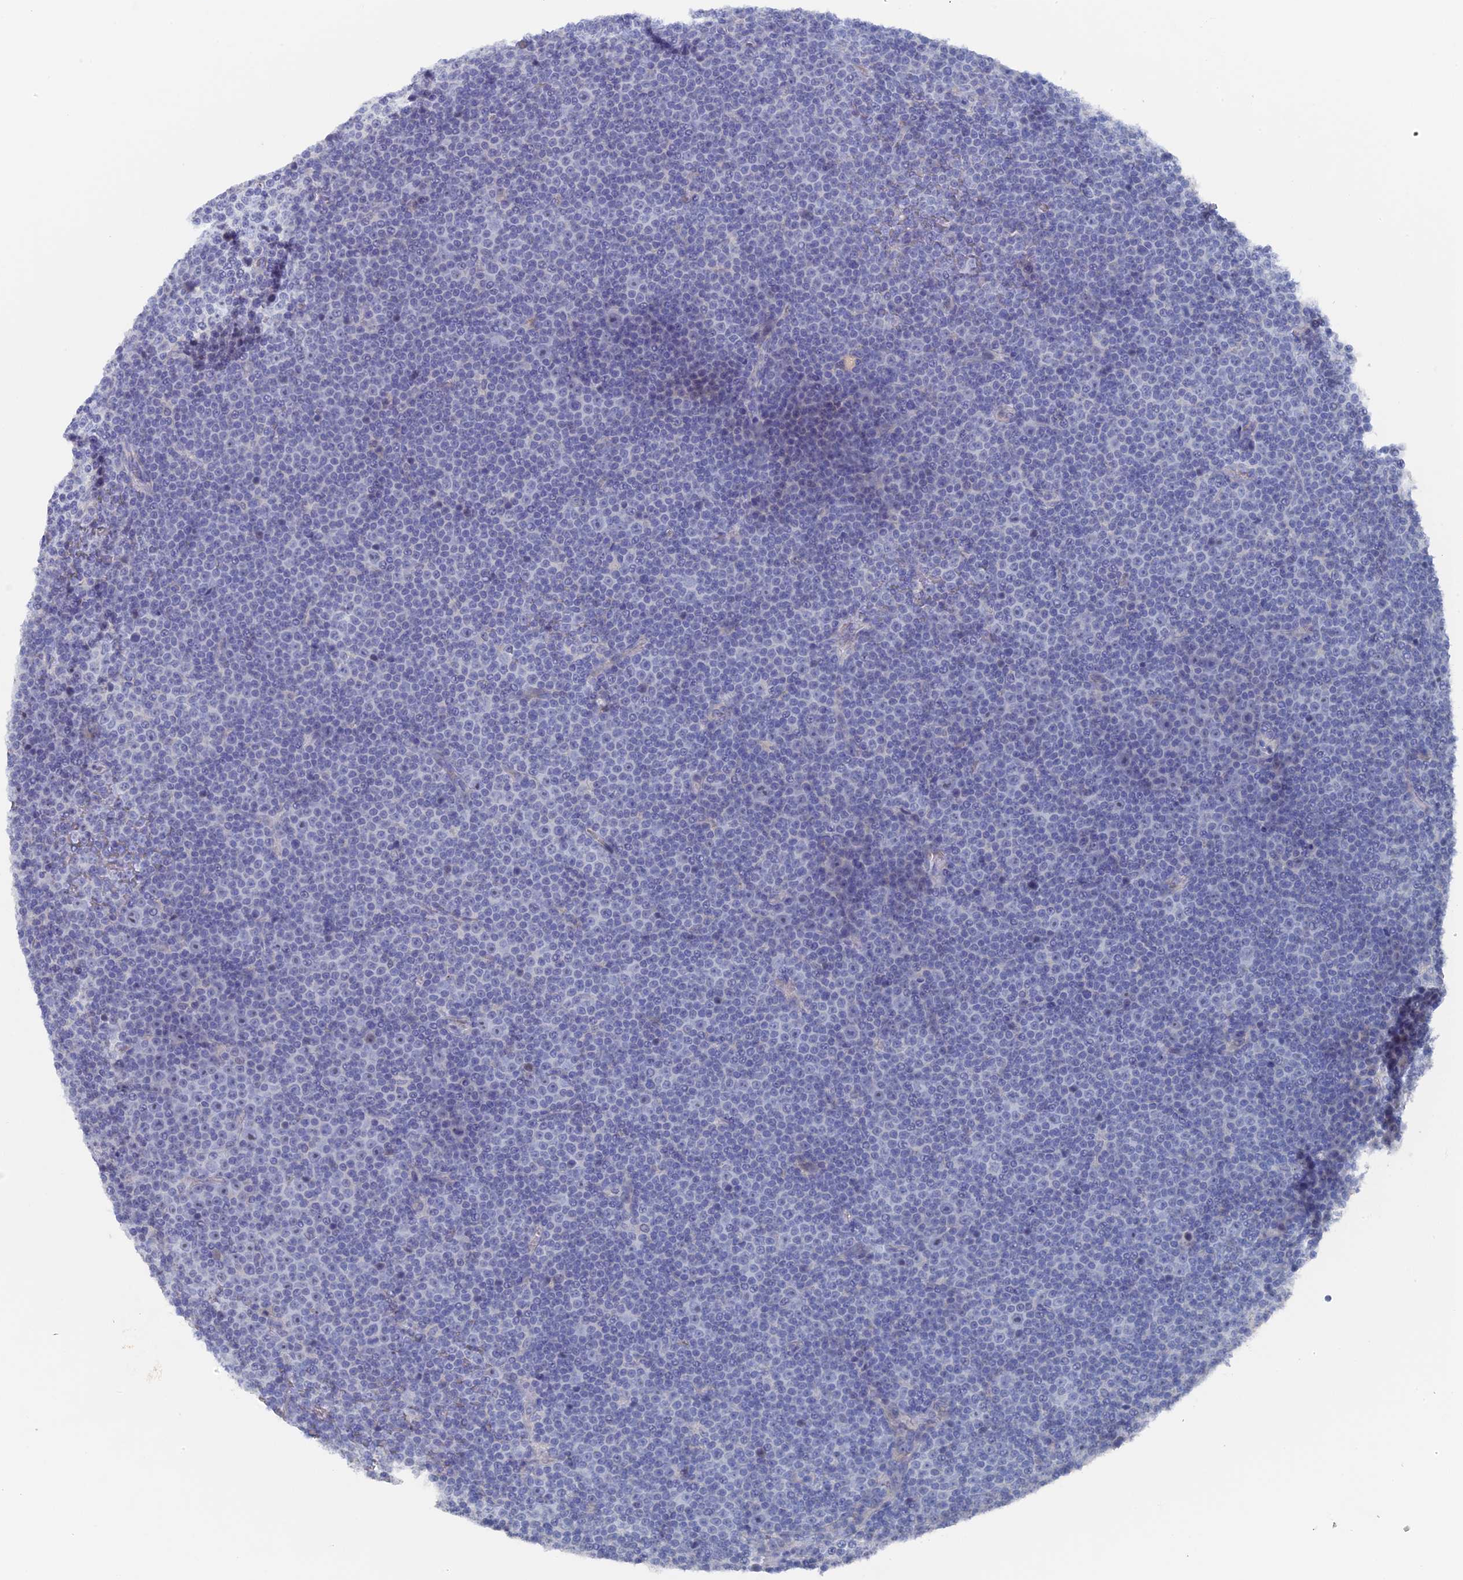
{"staining": {"intensity": "negative", "quantity": "none", "location": "none"}, "tissue": "lymphoma", "cell_type": "Tumor cells", "image_type": "cancer", "snomed": [{"axis": "morphology", "description": "Malignant lymphoma, non-Hodgkin's type, Low grade"}, {"axis": "topography", "description": "Lymph node"}], "caption": "Tumor cells are negative for brown protein staining in lymphoma. (Brightfield microscopy of DAB (3,3'-diaminobenzidine) IHC at high magnification).", "gene": "SRFBP1", "patient": {"sex": "female", "age": 67}}